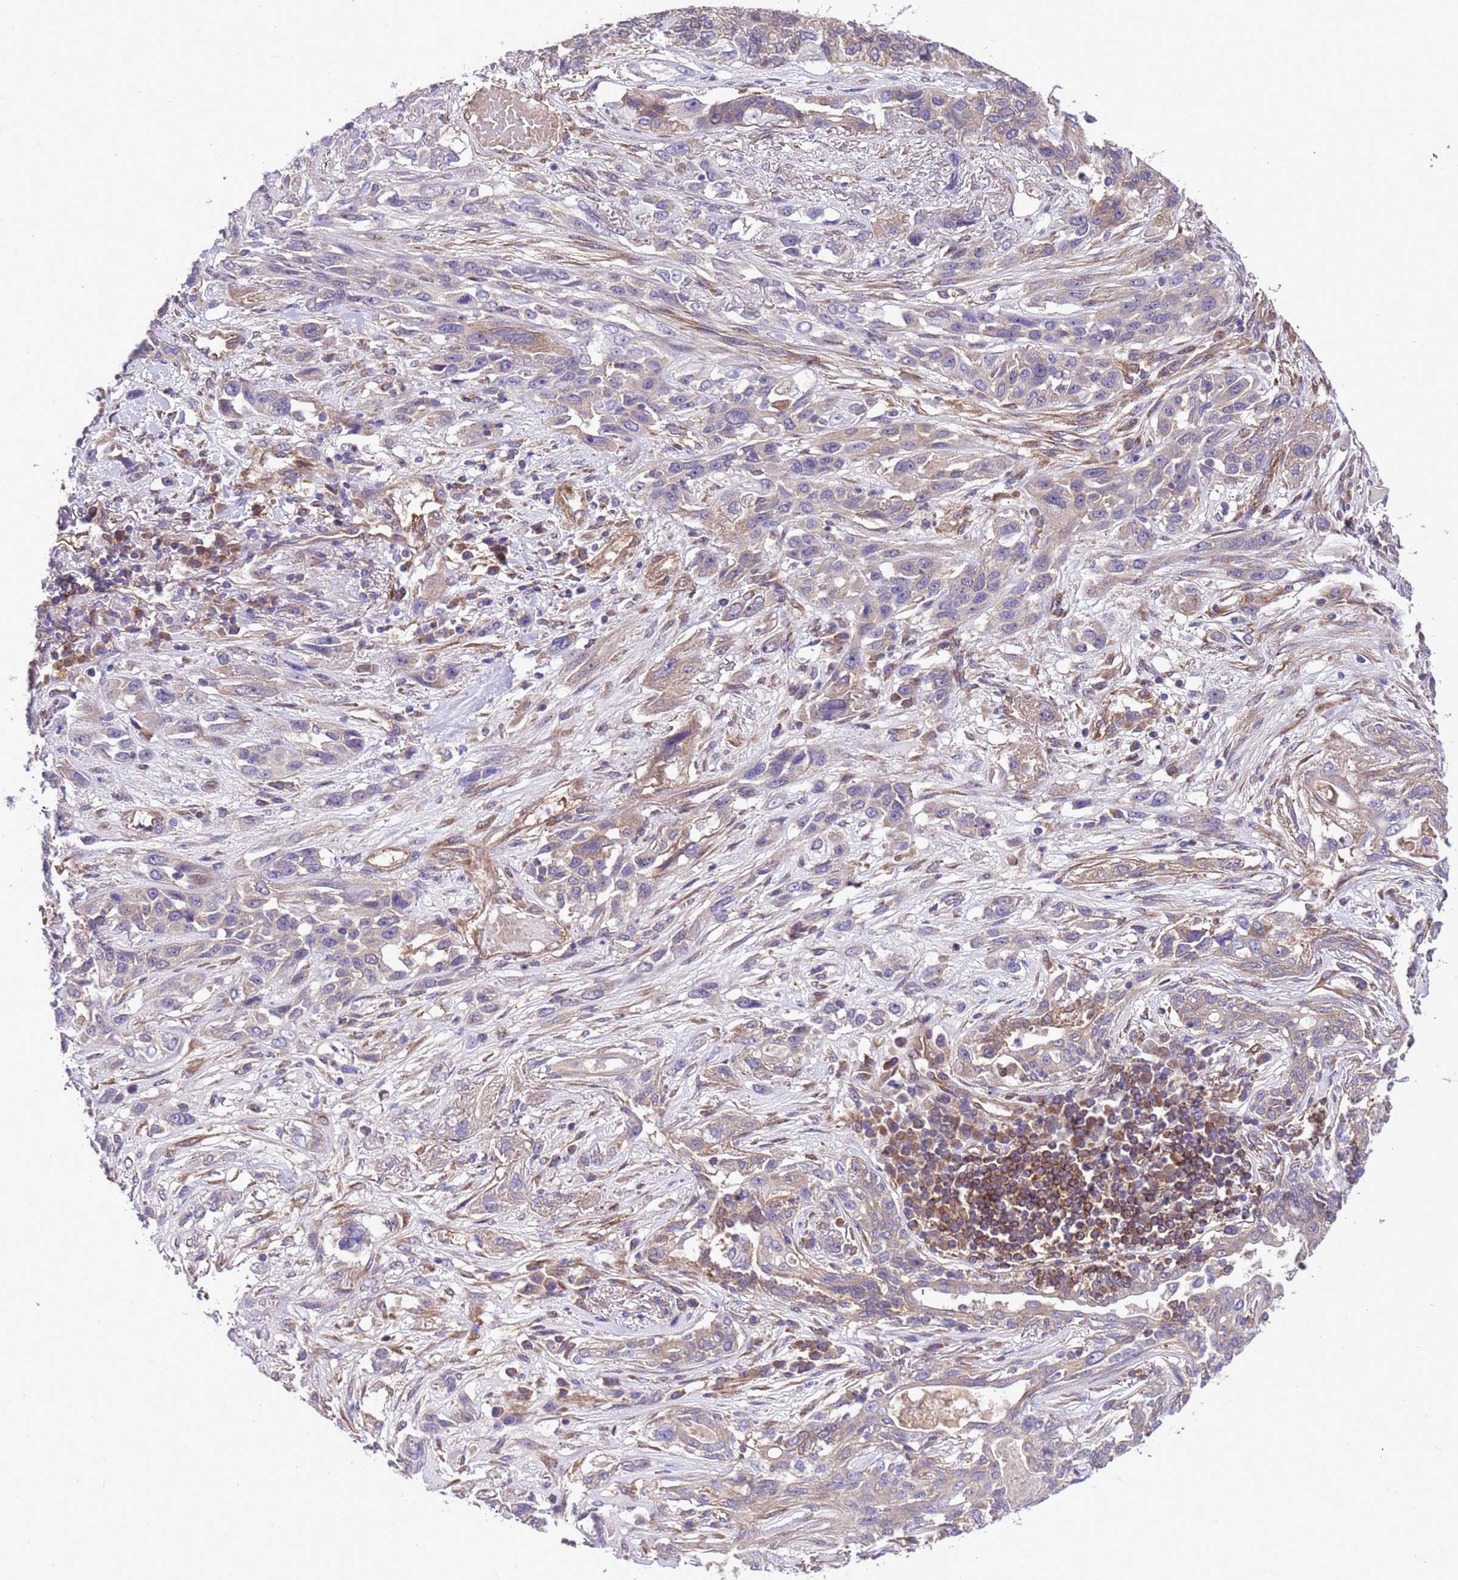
{"staining": {"intensity": "weak", "quantity": "<25%", "location": "cytoplasmic/membranous"}, "tissue": "lung cancer", "cell_type": "Tumor cells", "image_type": "cancer", "snomed": [{"axis": "morphology", "description": "Squamous cell carcinoma, NOS"}, {"axis": "topography", "description": "Lung"}], "caption": "Squamous cell carcinoma (lung) stained for a protein using immunohistochemistry displays no expression tumor cells.", "gene": "RABEP2", "patient": {"sex": "female", "age": 70}}